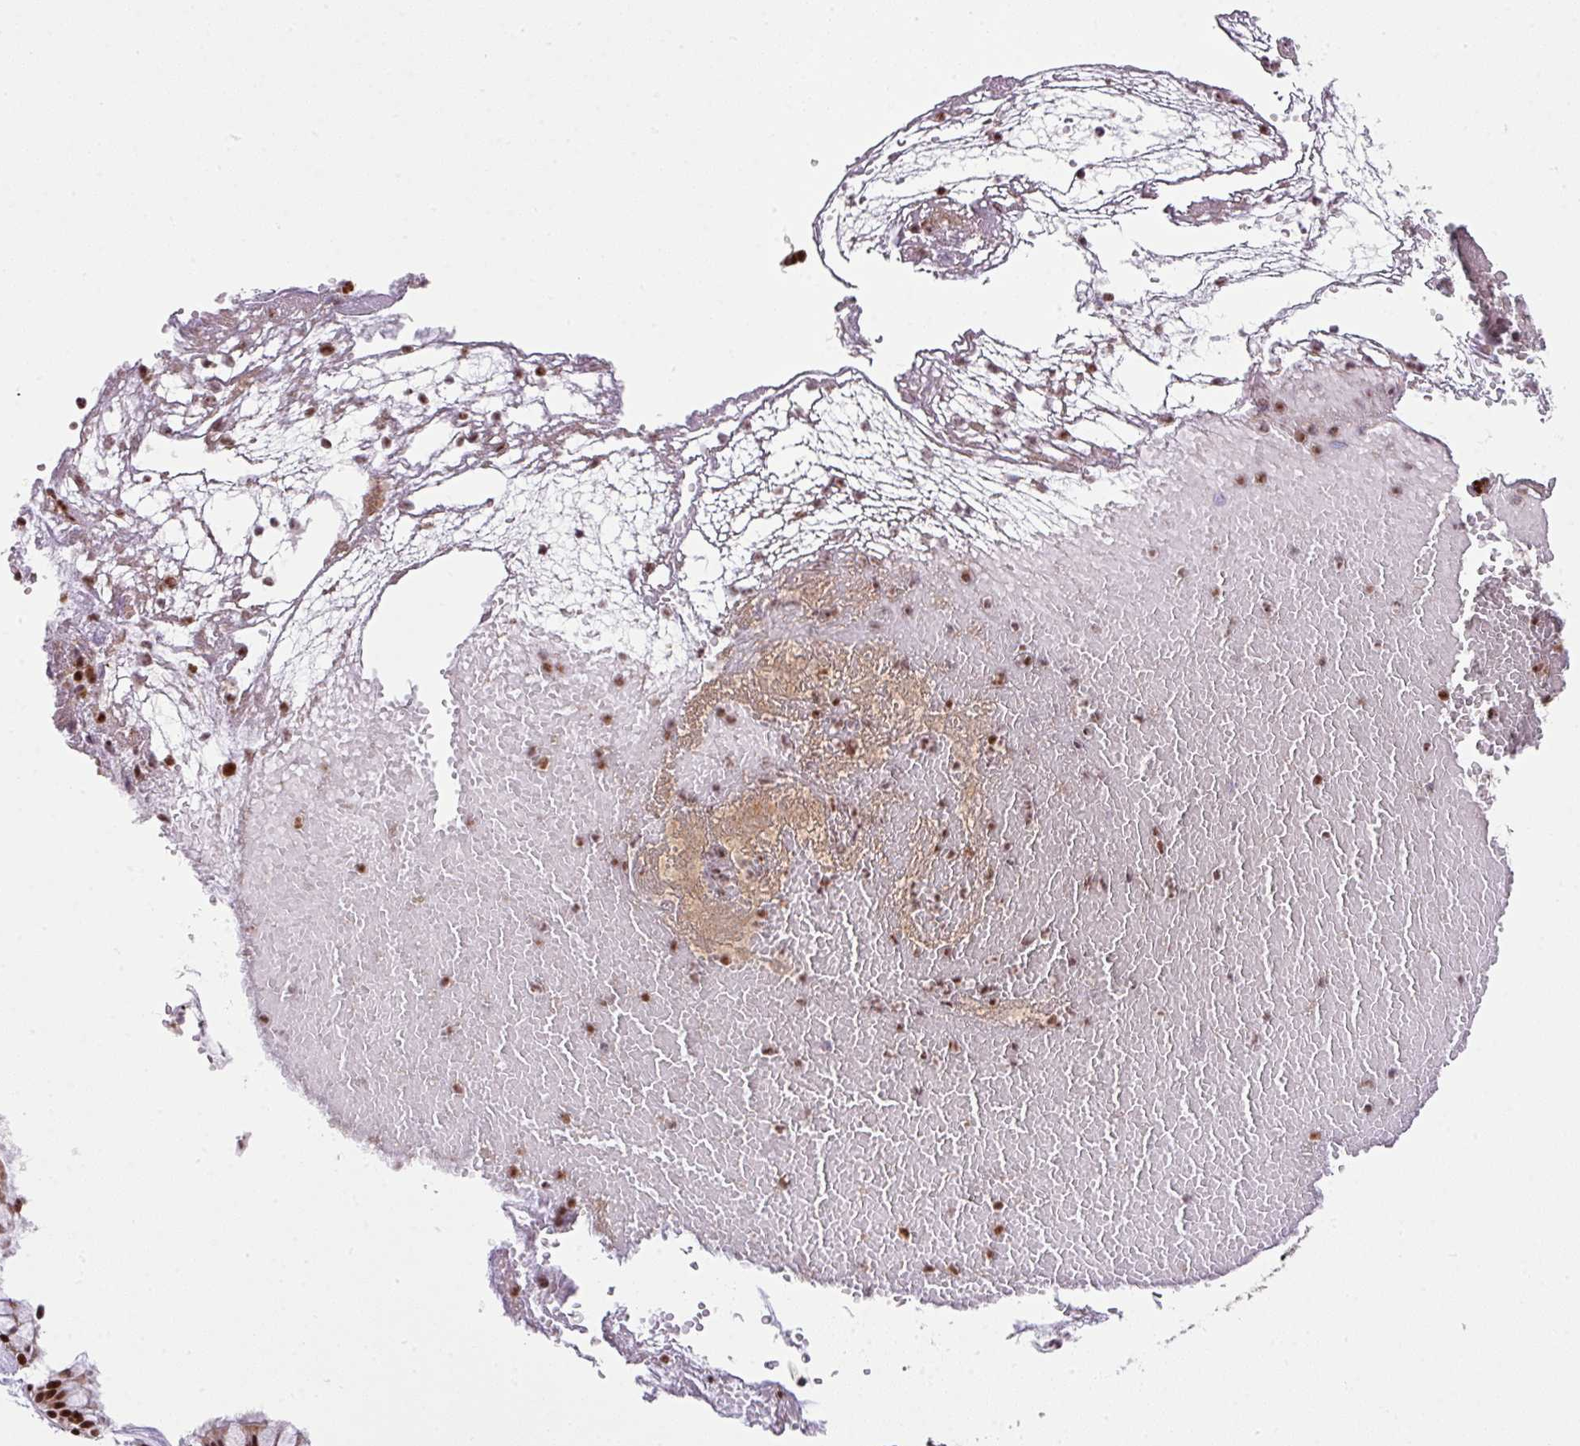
{"staining": {"intensity": "strong", "quantity": ">75%", "location": "cytoplasmic/membranous,nuclear"}, "tissue": "nasopharynx", "cell_type": "Respiratory epithelial cells", "image_type": "normal", "snomed": [{"axis": "morphology", "description": "Normal tissue, NOS"}, {"axis": "topography", "description": "Nasopharynx"}], "caption": "Immunohistochemistry of unremarkable nasopharynx demonstrates high levels of strong cytoplasmic/membranous,nuclear staining in approximately >75% of respiratory epithelial cells. The staining was performed using DAB to visualize the protein expression in brown, while the nuclei were stained in blue with hematoxylin (Magnification: 20x).", "gene": "PLK1", "patient": {"sex": "male", "age": 65}}